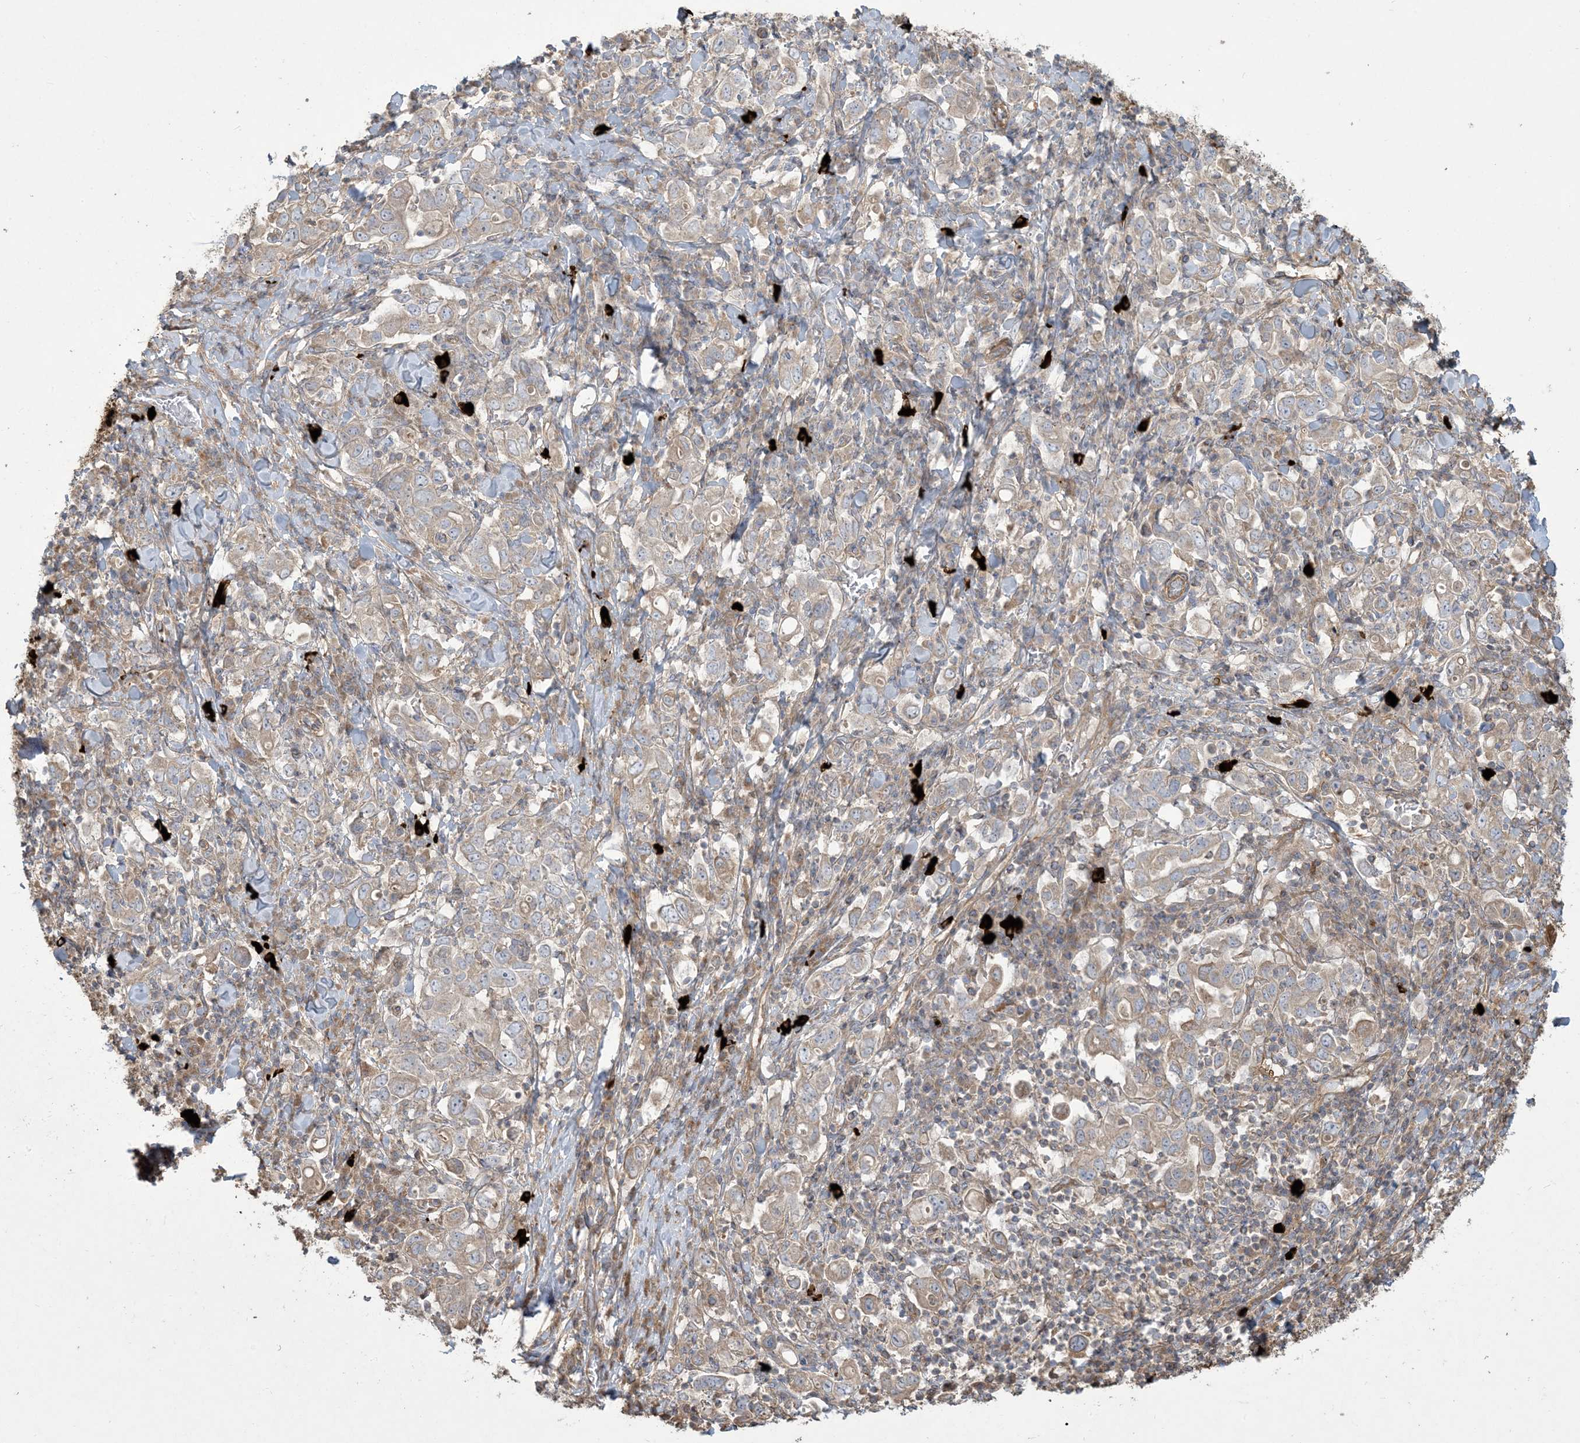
{"staining": {"intensity": "weak", "quantity": "25%-75%", "location": "cytoplasmic/membranous"}, "tissue": "stomach cancer", "cell_type": "Tumor cells", "image_type": "cancer", "snomed": [{"axis": "morphology", "description": "Adenocarcinoma, NOS"}, {"axis": "topography", "description": "Stomach, upper"}], "caption": "Stomach cancer tissue shows weak cytoplasmic/membranous staining in about 25%-75% of tumor cells, visualized by immunohistochemistry.", "gene": "KLHL18", "patient": {"sex": "male", "age": 62}}